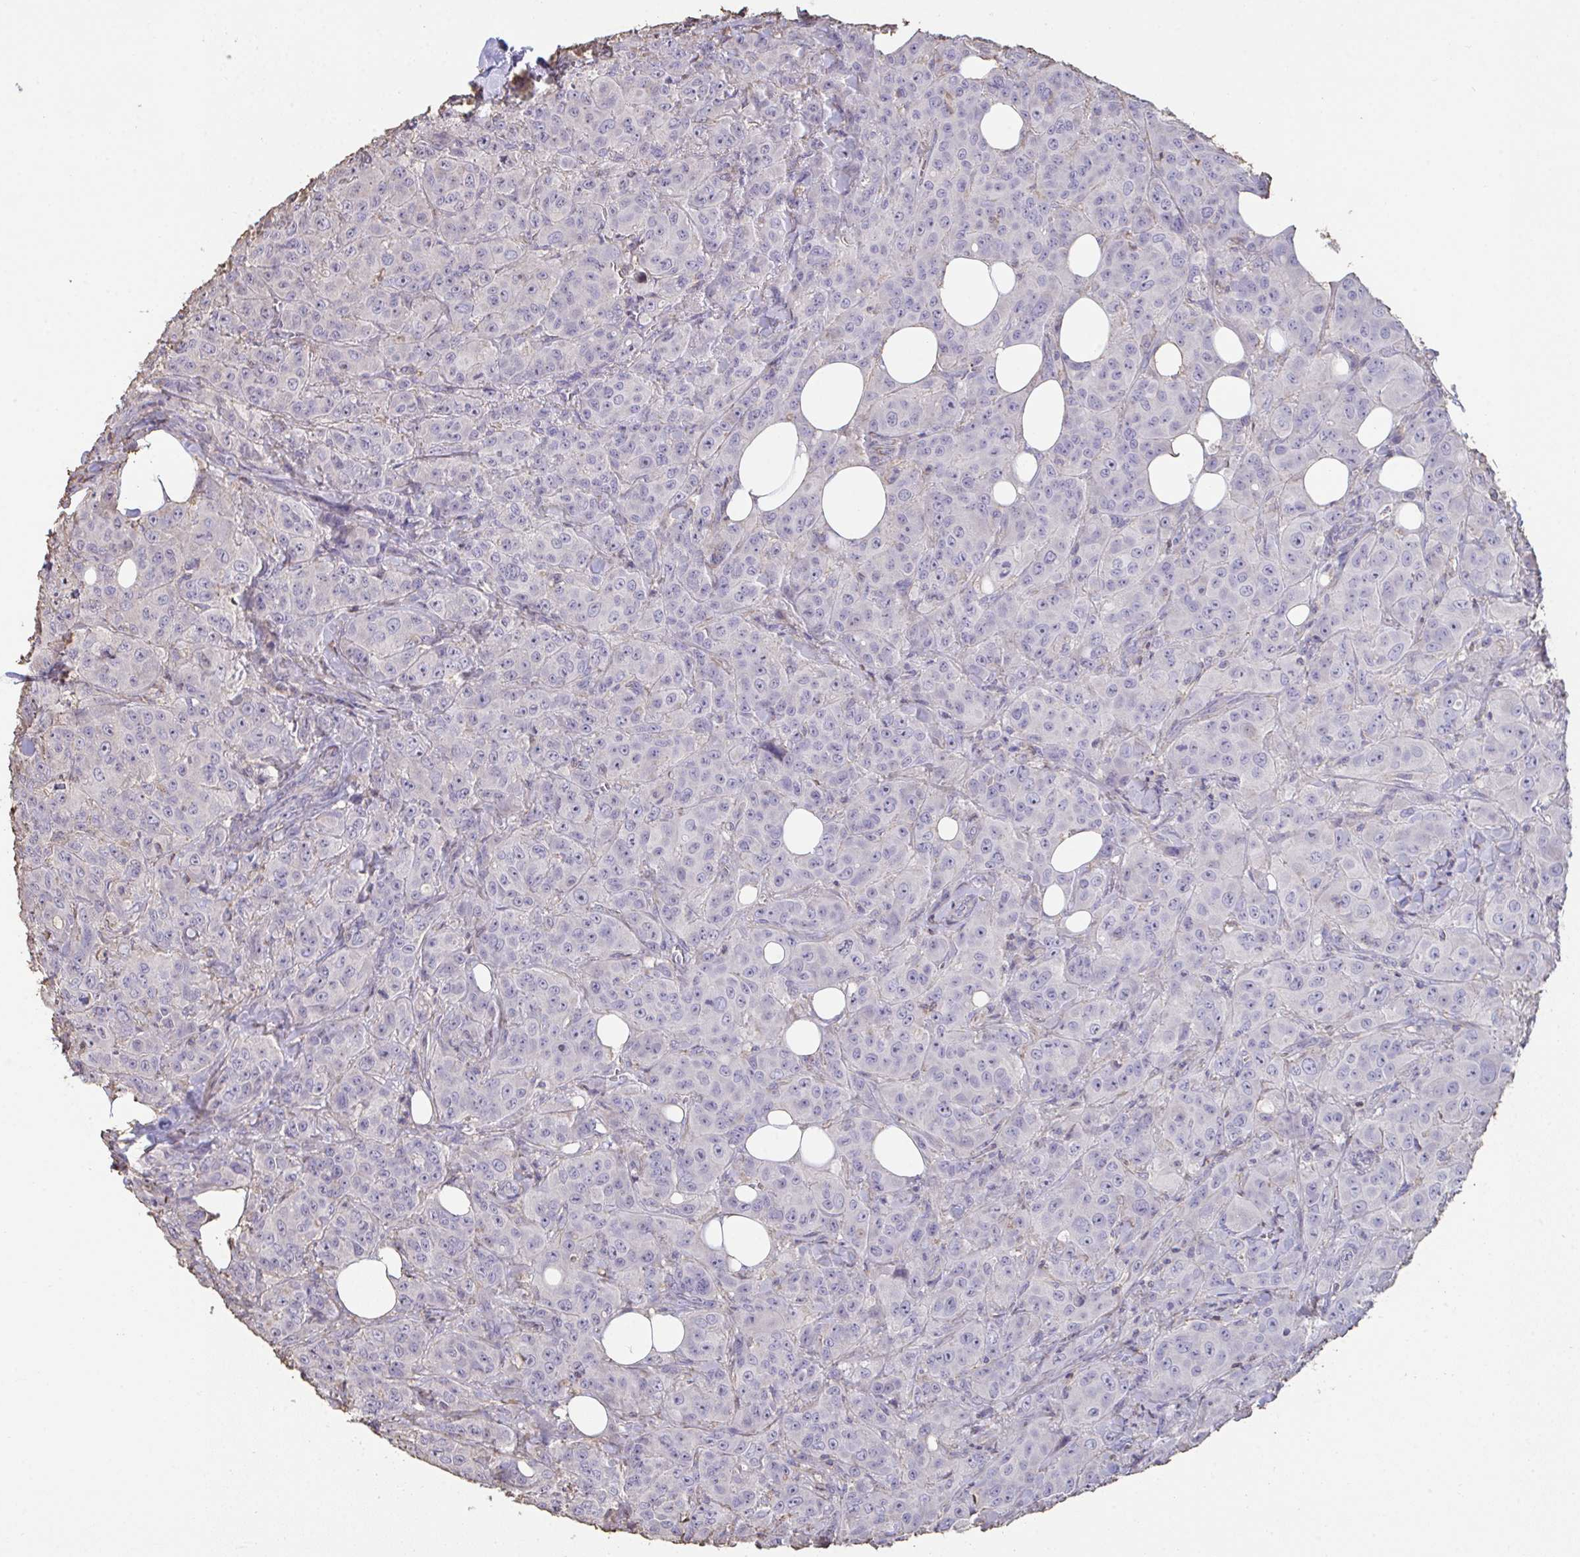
{"staining": {"intensity": "negative", "quantity": "none", "location": "none"}, "tissue": "breast cancer", "cell_type": "Tumor cells", "image_type": "cancer", "snomed": [{"axis": "morphology", "description": "Normal tissue, NOS"}, {"axis": "morphology", "description": "Duct carcinoma"}, {"axis": "topography", "description": "Breast"}], "caption": "The histopathology image demonstrates no staining of tumor cells in breast cancer (invasive ductal carcinoma). (Immunohistochemistry, brightfield microscopy, high magnification).", "gene": "IL23R", "patient": {"sex": "female", "age": 43}}